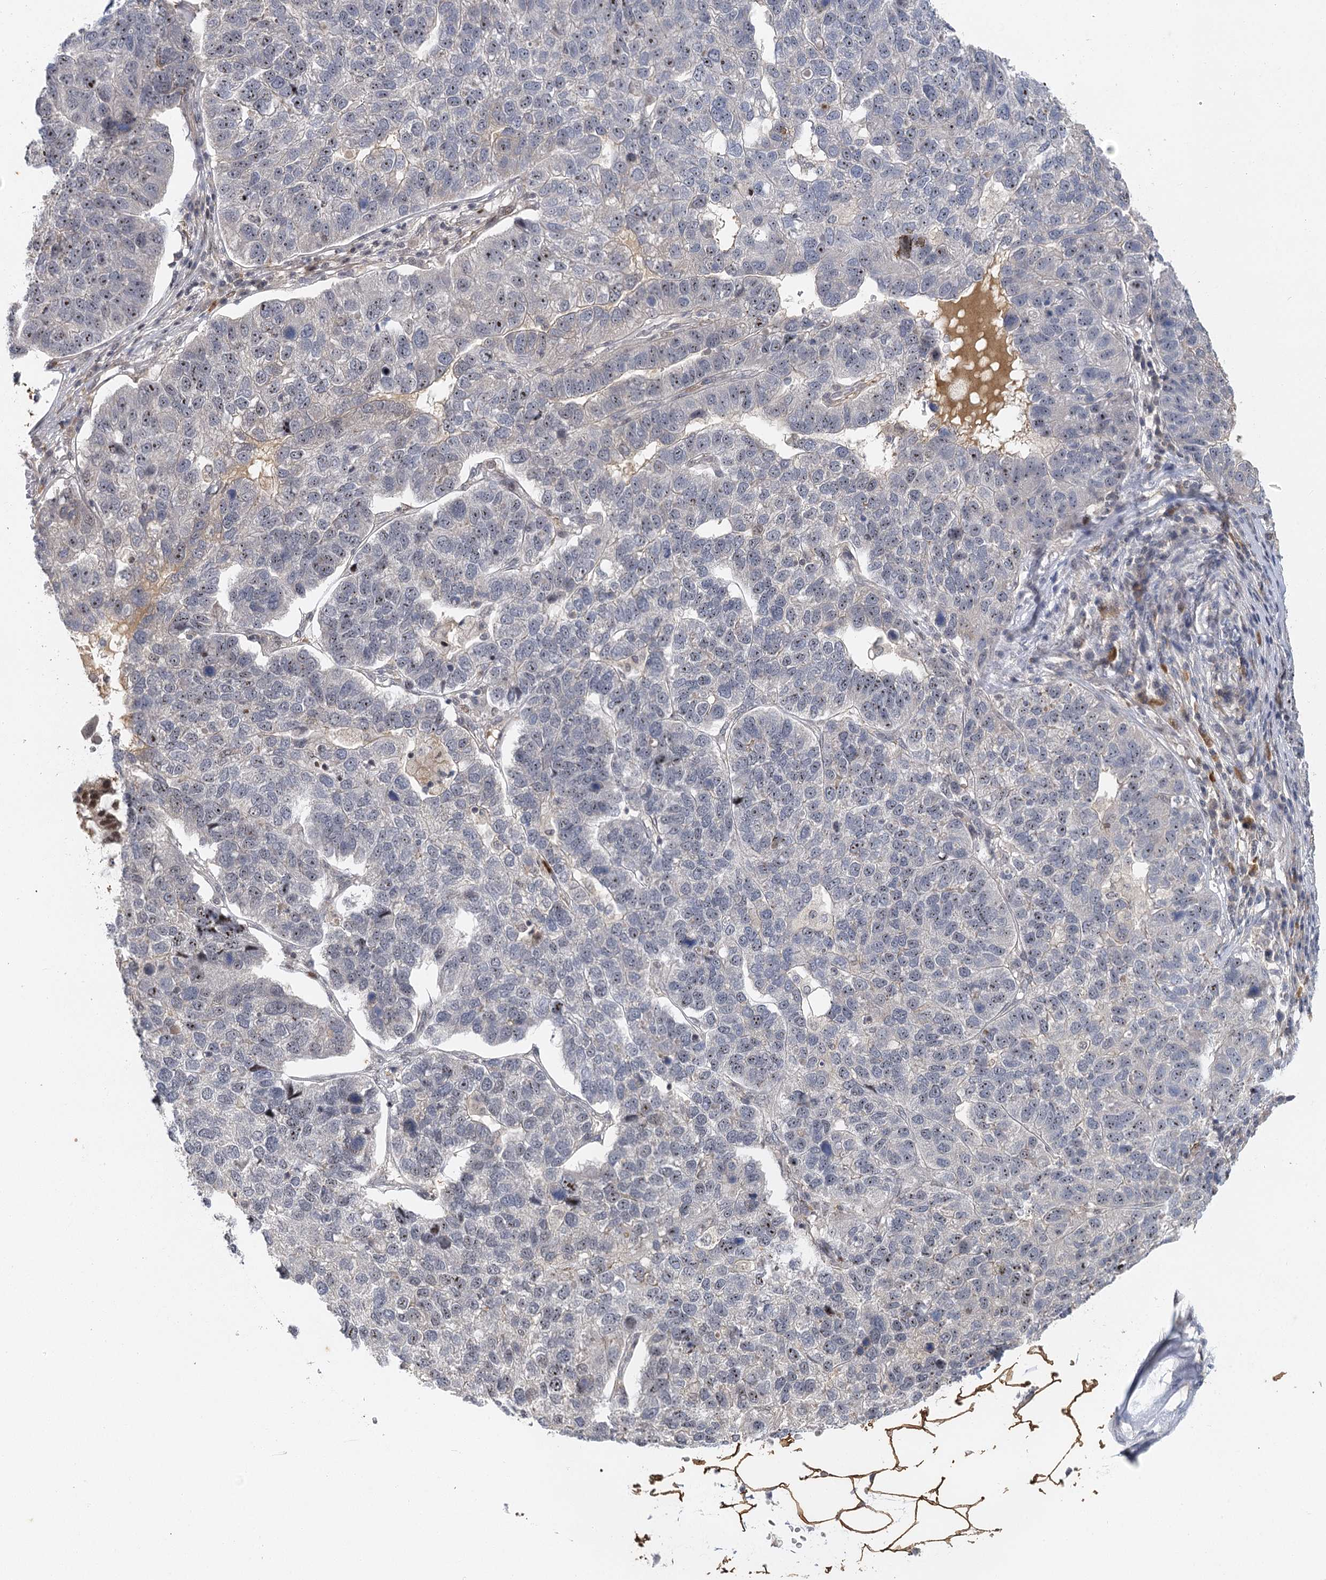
{"staining": {"intensity": "moderate", "quantity": "<25%", "location": "nuclear"}, "tissue": "pancreatic cancer", "cell_type": "Tumor cells", "image_type": "cancer", "snomed": [{"axis": "morphology", "description": "Adenocarcinoma, NOS"}, {"axis": "topography", "description": "Pancreas"}], "caption": "A low amount of moderate nuclear staining is seen in about <25% of tumor cells in pancreatic adenocarcinoma tissue.", "gene": "IL11RA", "patient": {"sex": "female", "age": 61}}